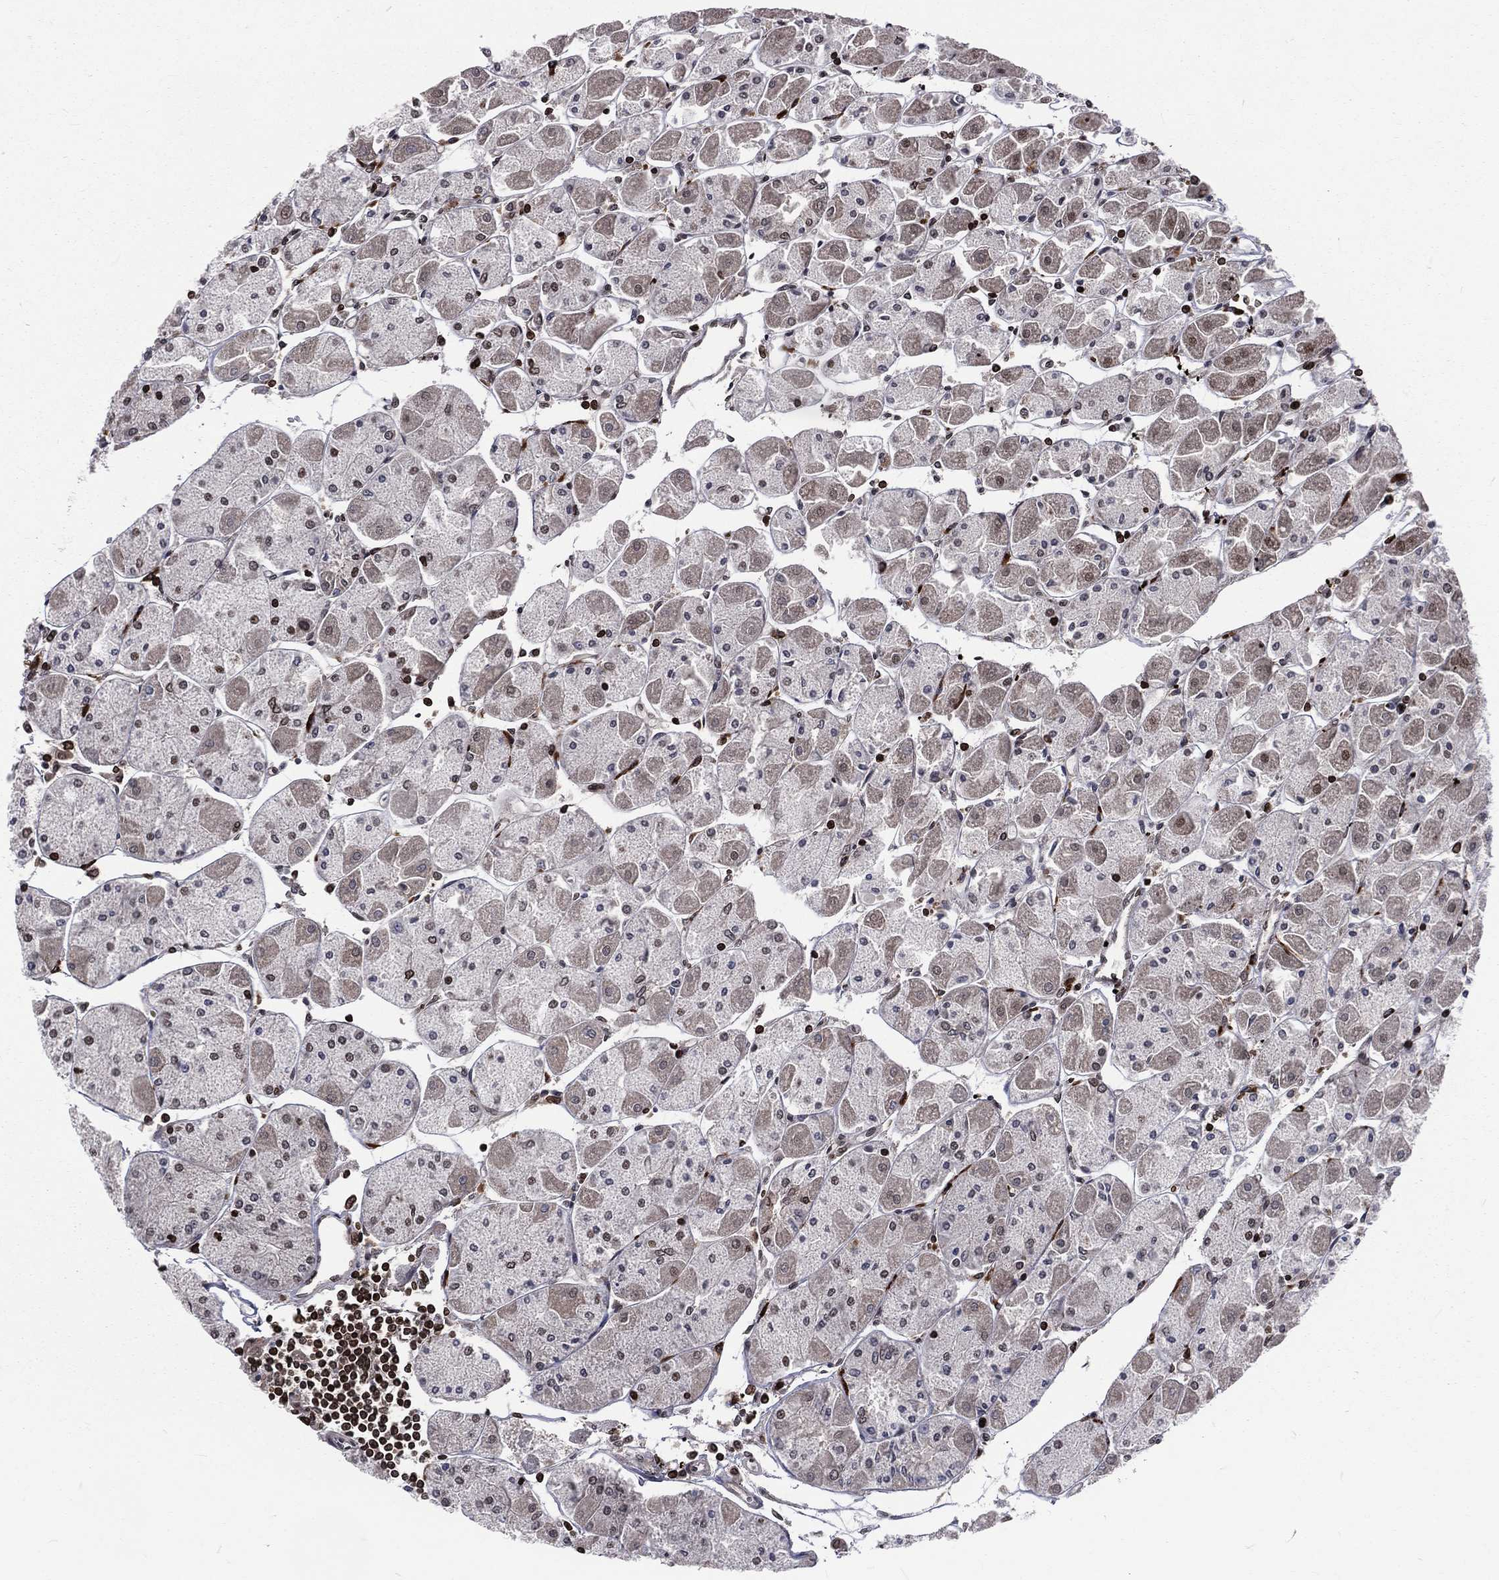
{"staining": {"intensity": "strong", "quantity": "<25%", "location": "cytoplasmic/membranous,nuclear"}, "tissue": "stomach", "cell_type": "Glandular cells", "image_type": "normal", "snomed": [{"axis": "morphology", "description": "Normal tissue, NOS"}, {"axis": "topography", "description": "Stomach"}], "caption": "Unremarkable stomach was stained to show a protein in brown. There is medium levels of strong cytoplasmic/membranous,nuclear positivity in about <25% of glandular cells.", "gene": "LBR", "patient": {"sex": "male", "age": 70}}